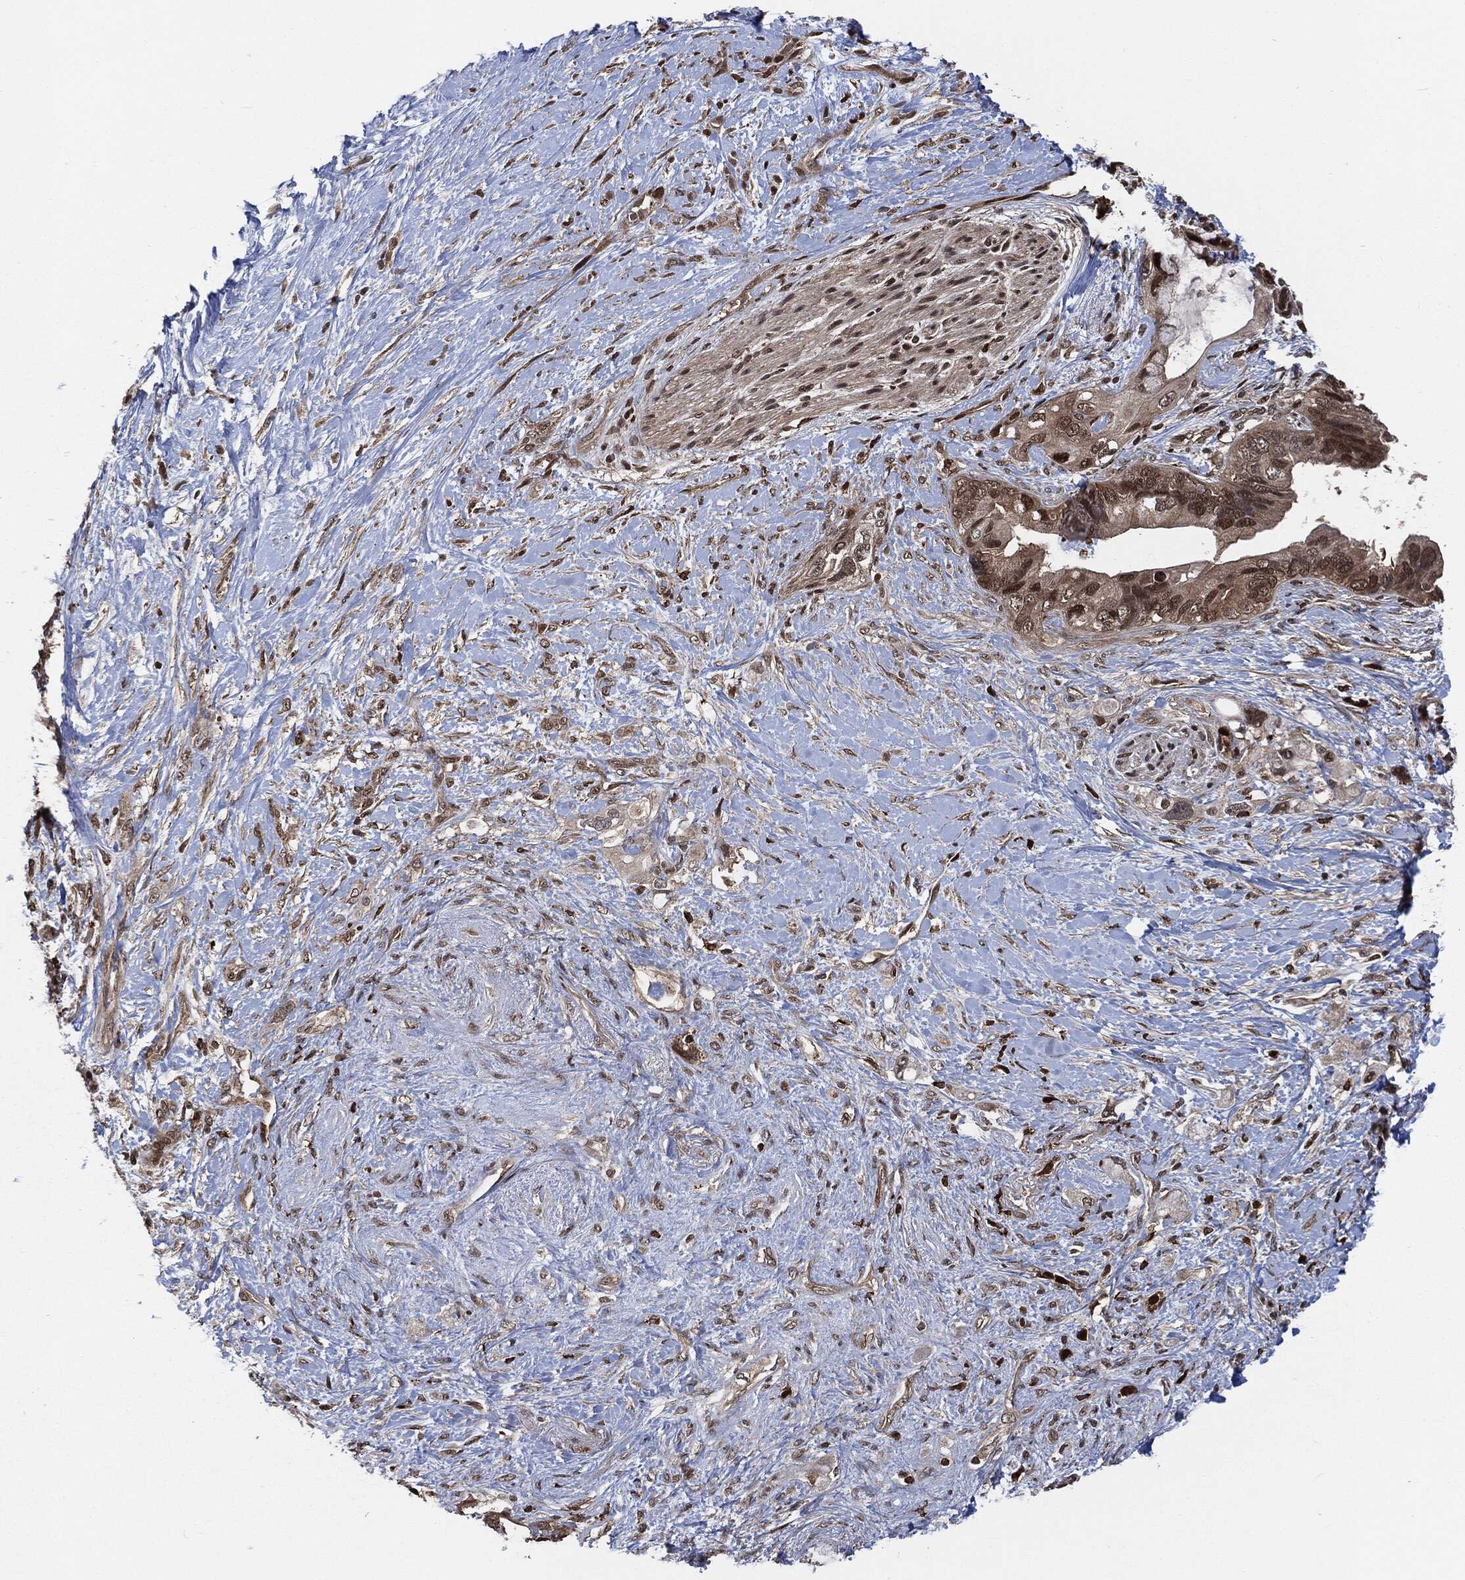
{"staining": {"intensity": "moderate", "quantity": "25%-75%", "location": "cytoplasmic/membranous,nuclear"}, "tissue": "pancreatic cancer", "cell_type": "Tumor cells", "image_type": "cancer", "snomed": [{"axis": "morphology", "description": "Adenocarcinoma, NOS"}, {"axis": "topography", "description": "Pancreas"}], "caption": "A histopathology image of human adenocarcinoma (pancreatic) stained for a protein displays moderate cytoplasmic/membranous and nuclear brown staining in tumor cells.", "gene": "CUTA", "patient": {"sex": "female", "age": 56}}